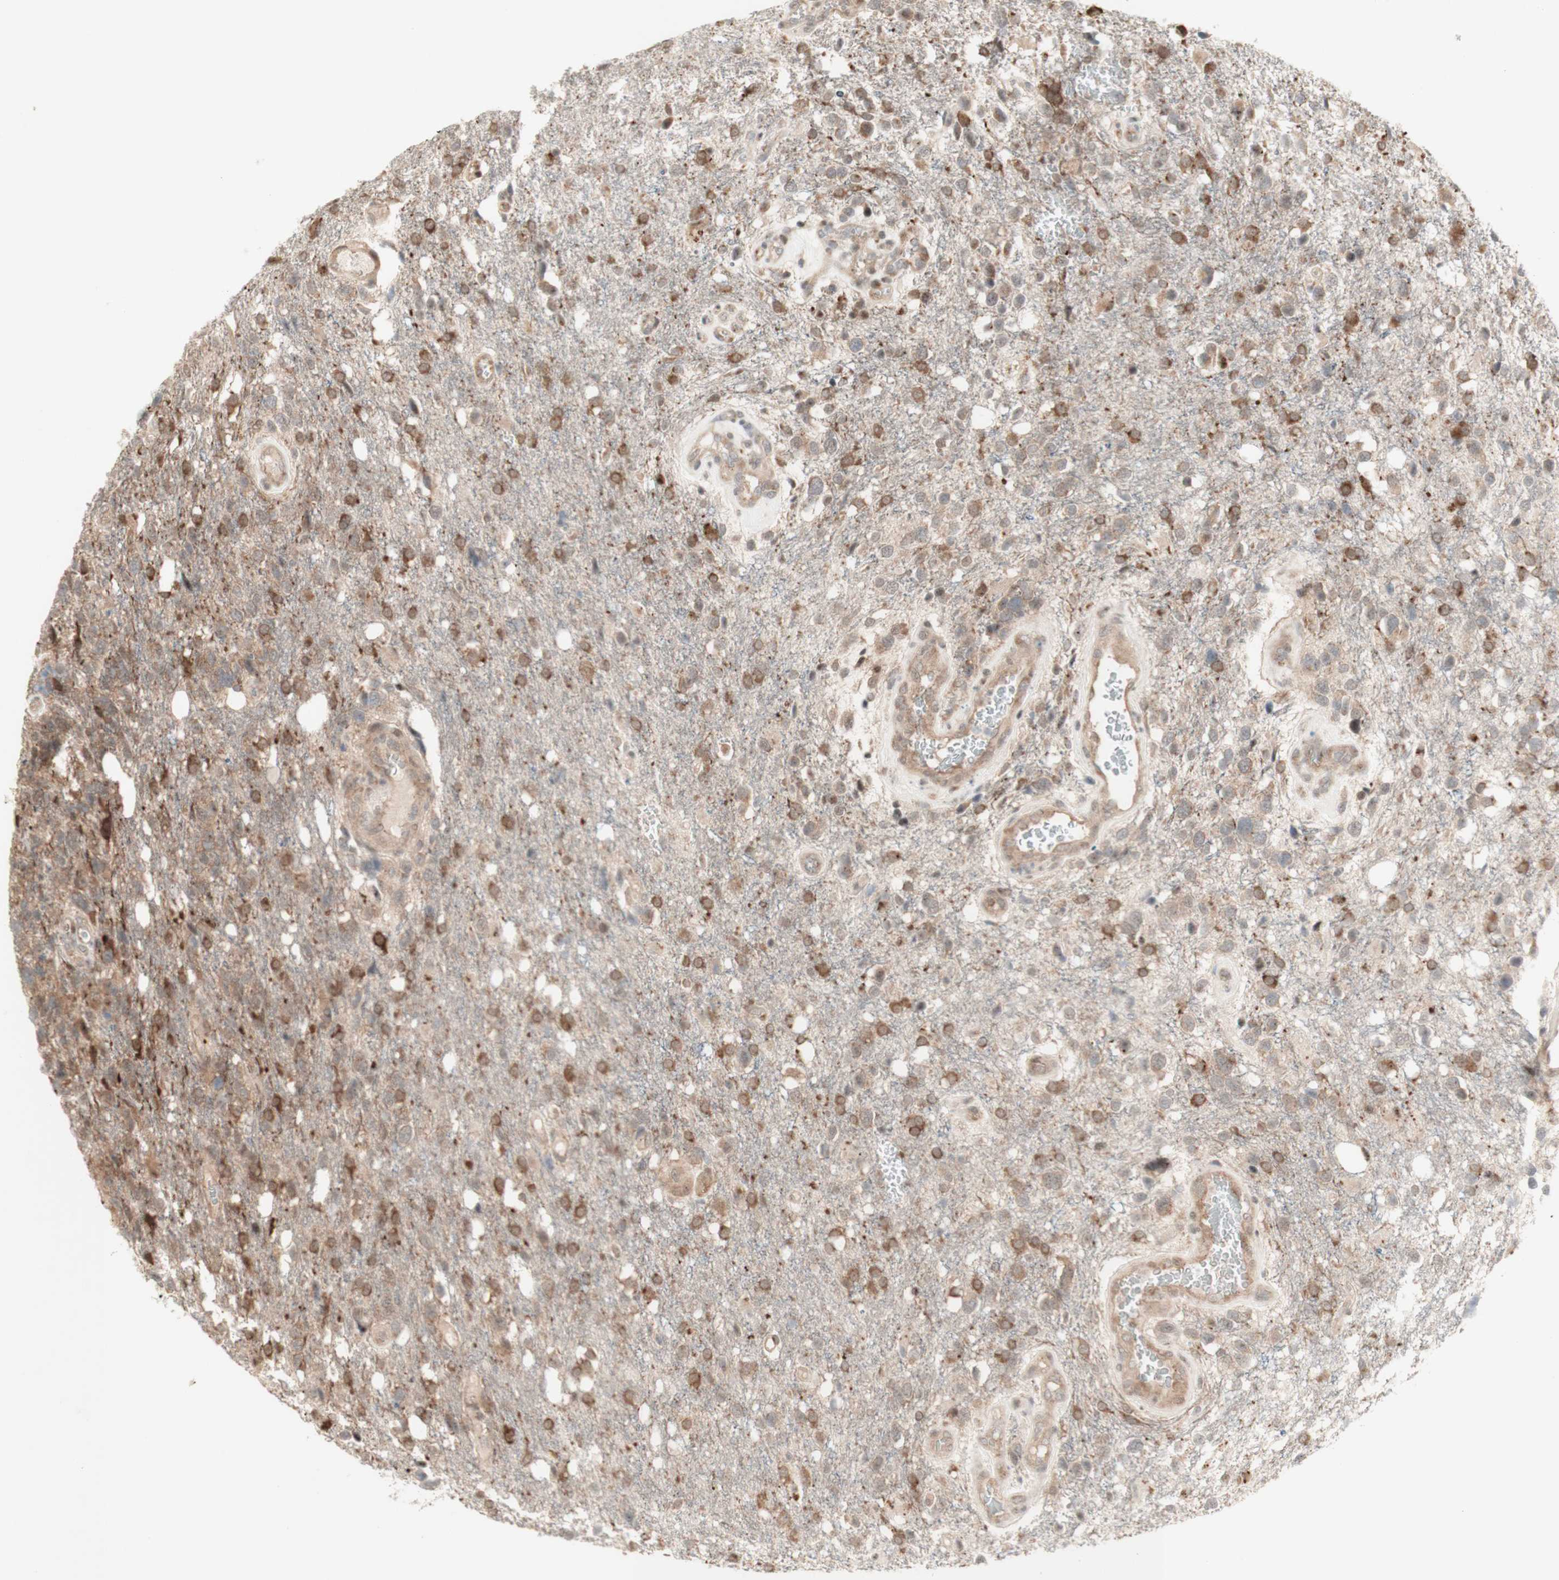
{"staining": {"intensity": "moderate", "quantity": ">75%", "location": "cytoplasmic/membranous"}, "tissue": "glioma", "cell_type": "Tumor cells", "image_type": "cancer", "snomed": [{"axis": "morphology", "description": "Glioma, malignant, High grade"}, {"axis": "topography", "description": "Brain"}], "caption": "This is an image of immunohistochemistry staining of glioma, which shows moderate staining in the cytoplasmic/membranous of tumor cells.", "gene": "CYLD", "patient": {"sex": "female", "age": 58}}